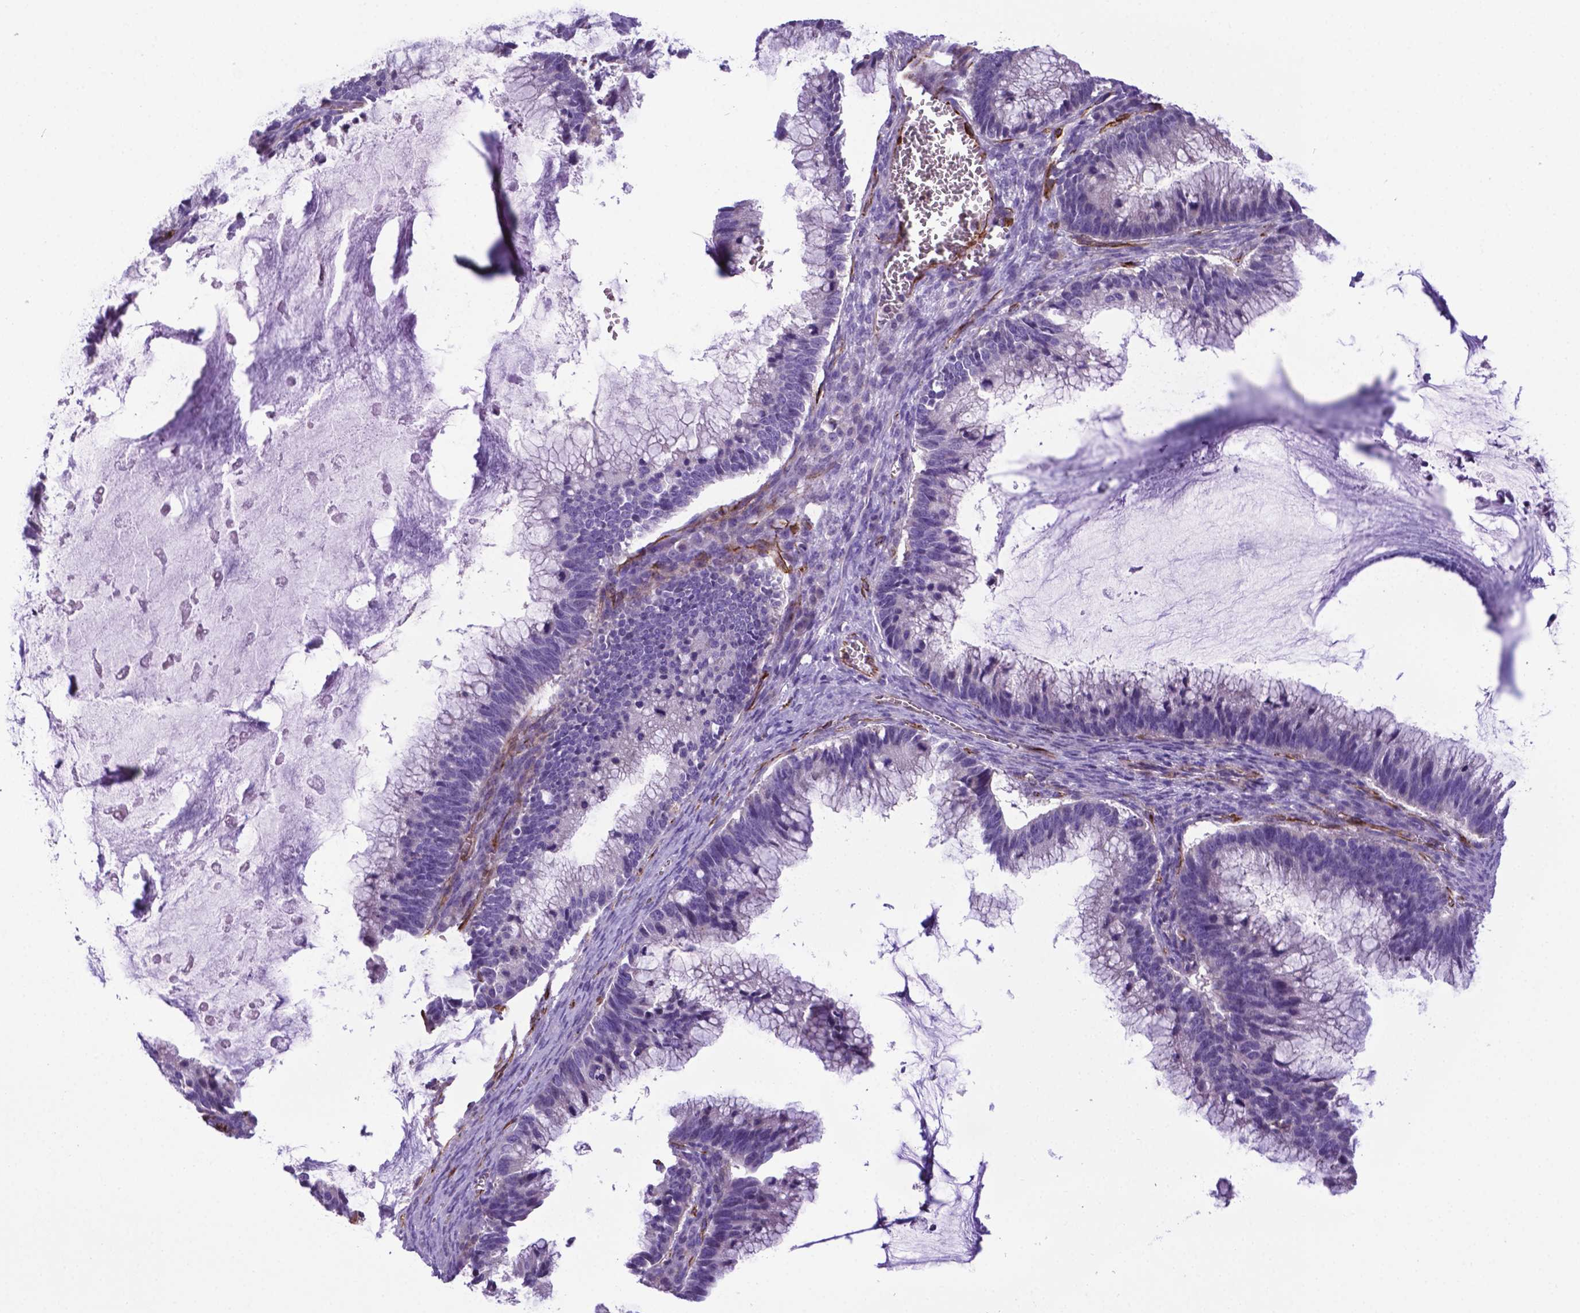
{"staining": {"intensity": "negative", "quantity": "none", "location": "none"}, "tissue": "ovarian cancer", "cell_type": "Tumor cells", "image_type": "cancer", "snomed": [{"axis": "morphology", "description": "Cystadenocarcinoma, mucinous, NOS"}, {"axis": "topography", "description": "Ovary"}], "caption": "Micrograph shows no significant protein expression in tumor cells of ovarian cancer.", "gene": "LZTR1", "patient": {"sex": "female", "age": 38}}